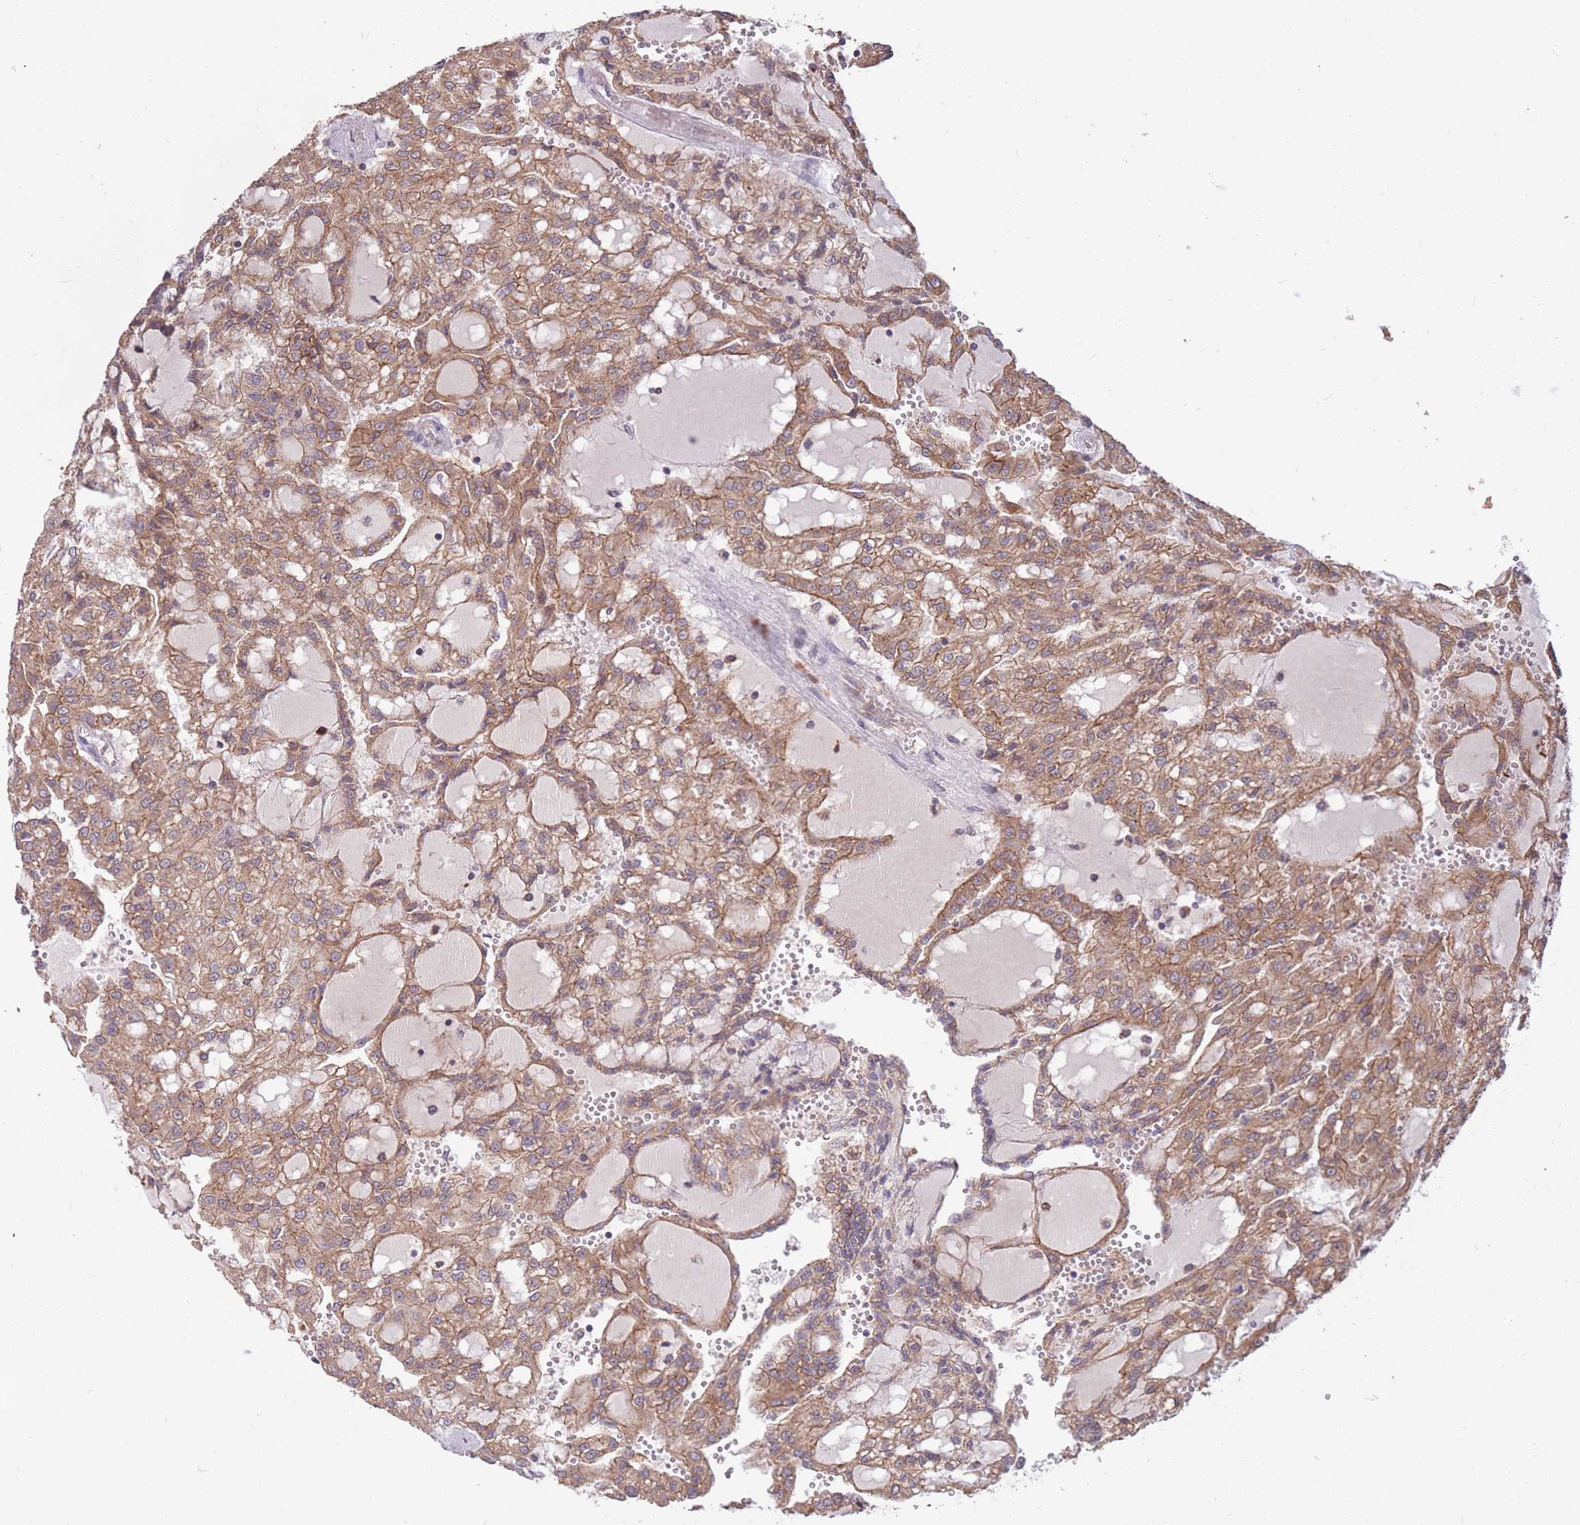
{"staining": {"intensity": "moderate", "quantity": ">75%", "location": "cytoplasmic/membranous"}, "tissue": "renal cancer", "cell_type": "Tumor cells", "image_type": "cancer", "snomed": [{"axis": "morphology", "description": "Adenocarcinoma, NOS"}, {"axis": "topography", "description": "Kidney"}], "caption": "This is an image of IHC staining of renal cancer, which shows moderate positivity in the cytoplasmic/membranous of tumor cells.", "gene": "IGF2BP2", "patient": {"sex": "male", "age": 63}}